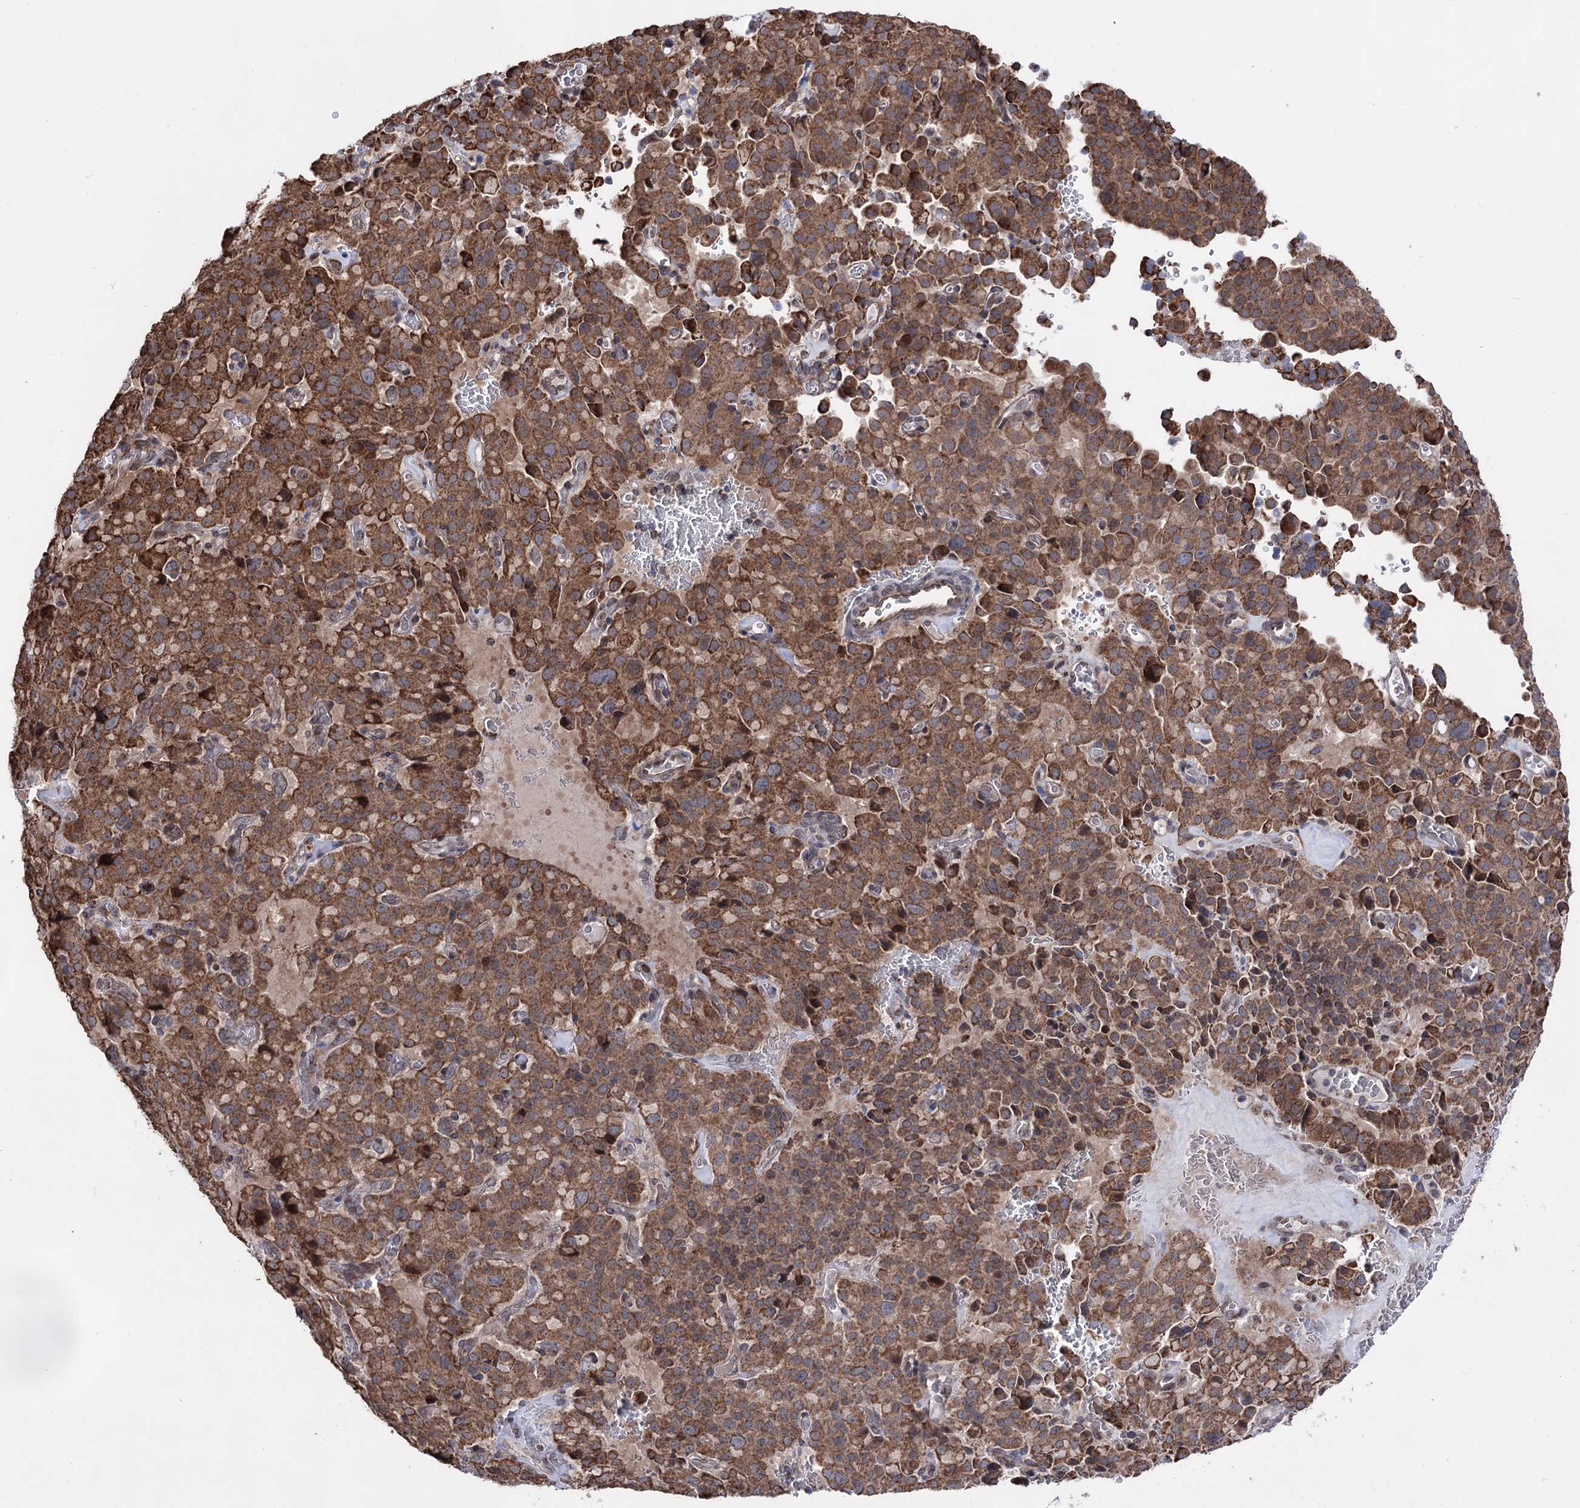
{"staining": {"intensity": "moderate", "quantity": ">75%", "location": "cytoplasmic/membranous"}, "tissue": "pancreatic cancer", "cell_type": "Tumor cells", "image_type": "cancer", "snomed": [{"axis": "morphology", "description": "Adenocarcinoma, NOS"}, {"axis": "topography", "description": "Pancreas"}], "caption": "Adenocarcinoma (pancreatic) tissue exhibits moderate cytoplasmic/membranous expression in about >75% of tumor cells, visualized by immunohistochemistry. (DAB = brown stain, brightfield microscopy at high magnification).", "gene": "CREB3L4", "patient": {"sex": "male", "age": 65}}